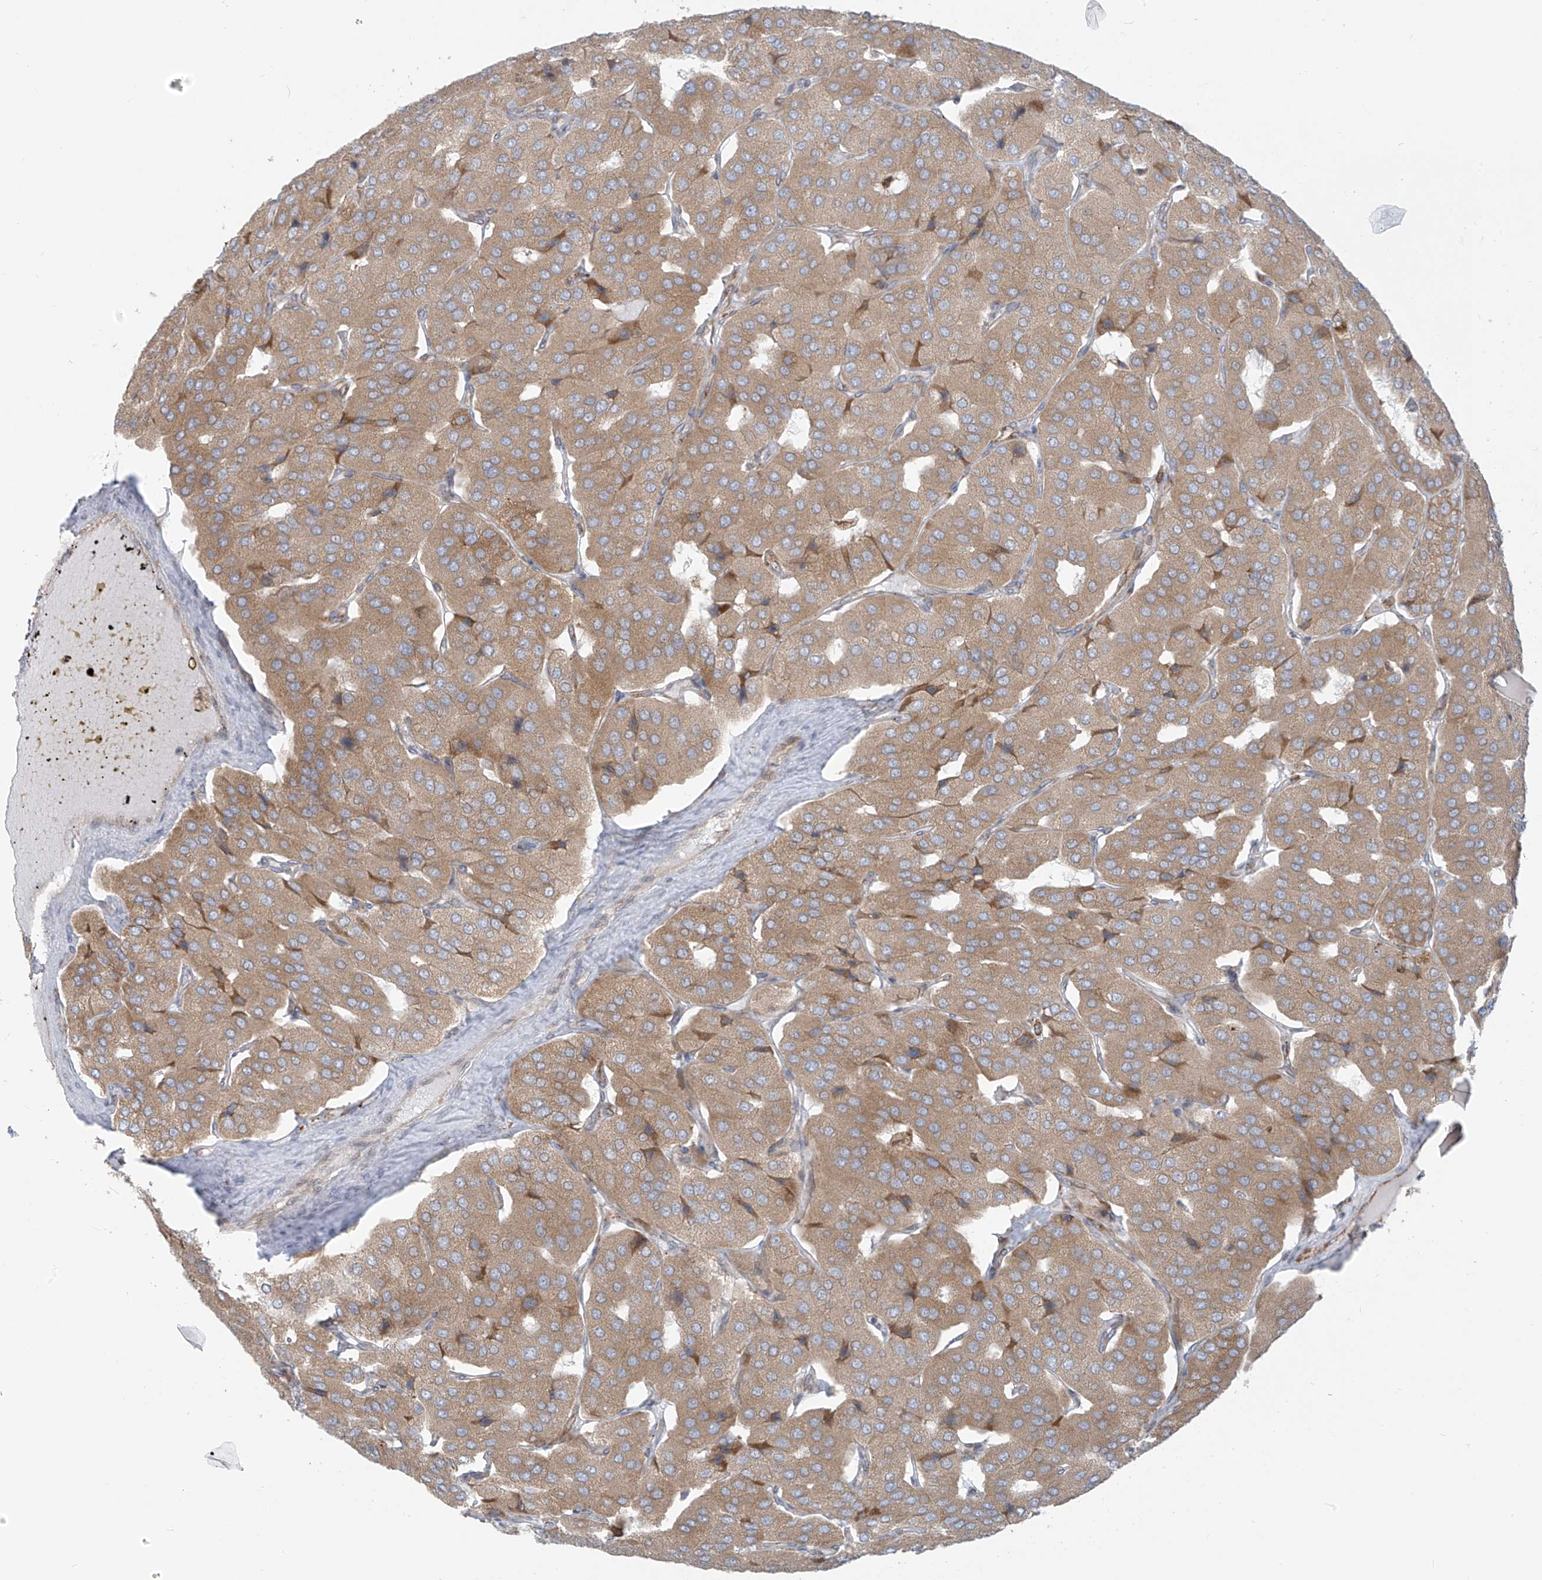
{"staining": {"intensity": "moderate", "quantity": ">75%", "location": "cytoplasmic/membranous"}, "tissue": "parathyroid gland", "cell_type": "Glandular cells", "image_type": "normal", "snomed": [{"axis": "morphology", "description": "Normal tissue, NOS"}, {"axis": "morphology", "description": "Adenoma, NOS"}, {"axis": "topography", "description": "Parathyroid gland"}], "caption": "Normal parathyroid gland demonstrates moderate cytoplasmic/membranous expression in about >75% of glandular cells Using DAB (3,3'-diaminobenzidine) (brown) and hematoxylin (blue) stains, captured at high magnification using brightfield microscopy..", "gene": "KATNIP", "patient": {"sex": "female", "age": 86}}